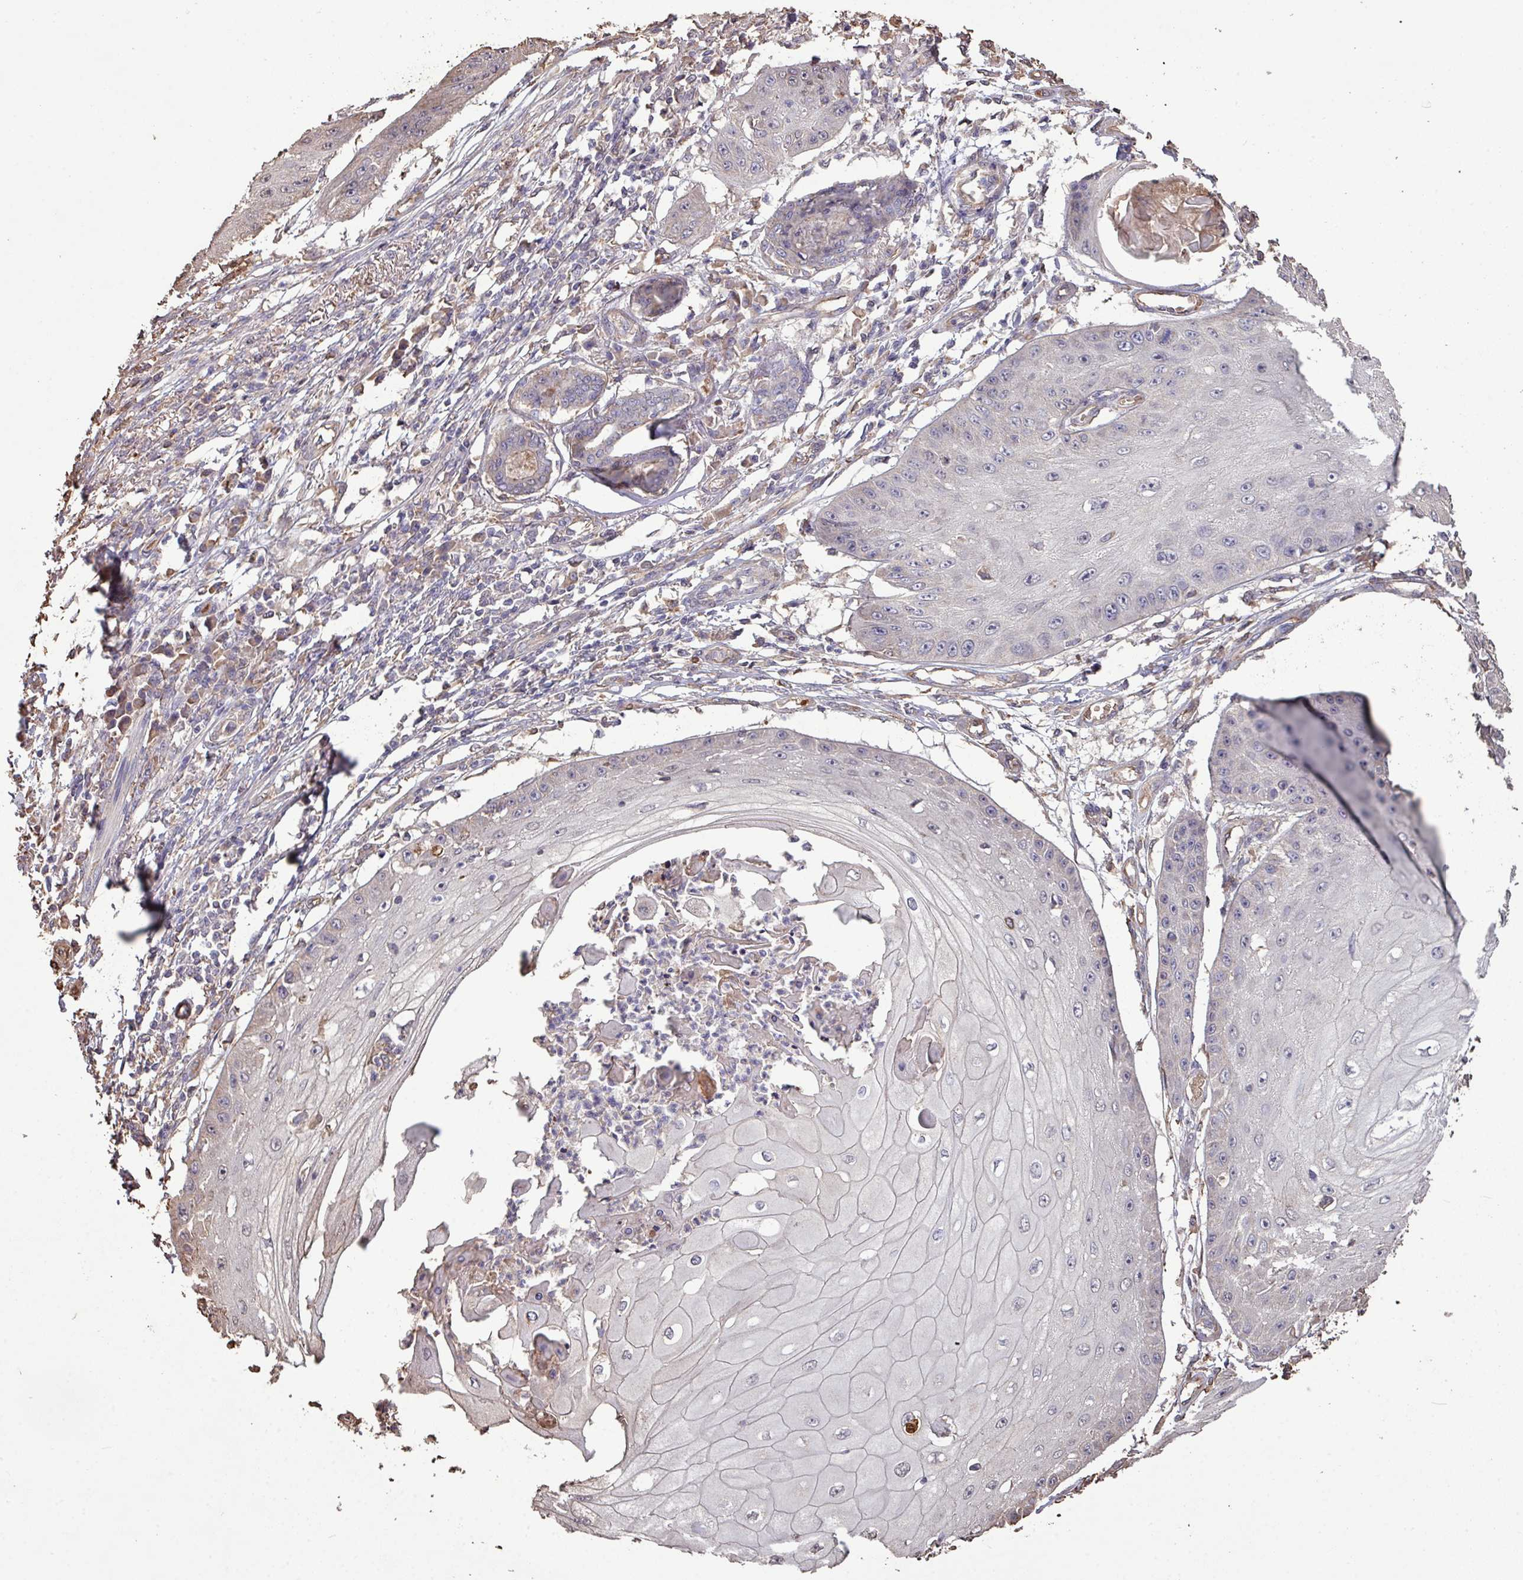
{"staining": {"intensity": "negative", "quantity": "none", "location": "none"}, "tissue": "skin cancer", "cell_type": "Tumor cells", "image_type": "cancer", "snomed": [{"axis": "morphology", "description": "Squamous cell carcinoma, NOS"}, {"axis": "topography", "description": "Skin"}], "caption": "The immunohistochemistry (IHC) image has no significant staining in tumor cells of skin cancer (squamous cell carcinoma) tissue.", "gene": "CAMK2B", "patient": {"sex": "male", "age": 70}}